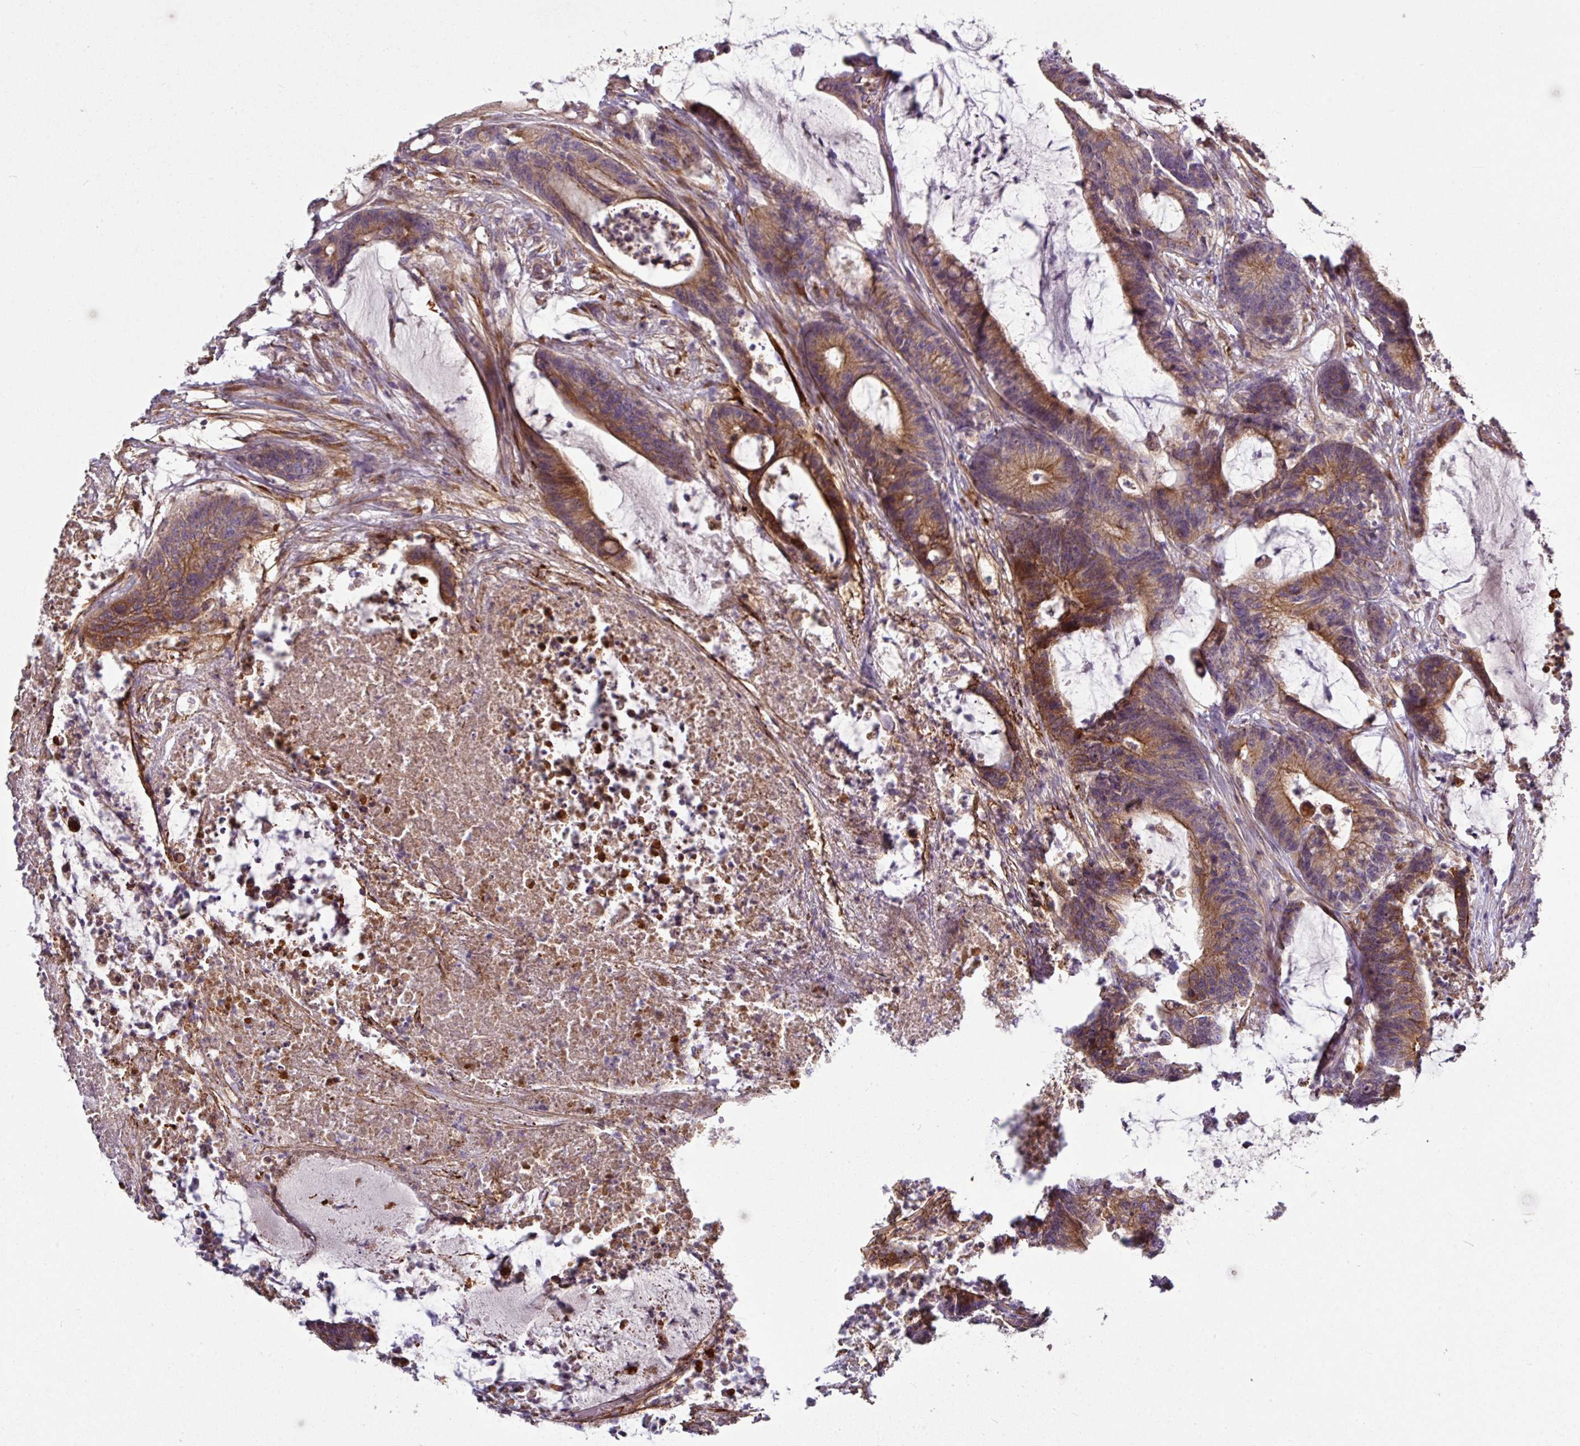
{"staining": {"intensity": "moderate", "quantity": ">75%", "location": "cytoplasmic/membranous"}, "tissue": "colorectal cancer", "cell_type": "Tumor cells", "image_type": "cancer", "snomed": [{"axis": "morphology", "description": "Adenocarcinoma, NOS"}, {"axis": "topography", "description": "Colon"}], "caption": "Moderate cytoplasmic/membranous protein staining is present in approximately >75% of tumor cells in colorectal cancer (adenocarcinoma).", "gene": "GAN", "patient": {"sex": "female", "age": 84}}